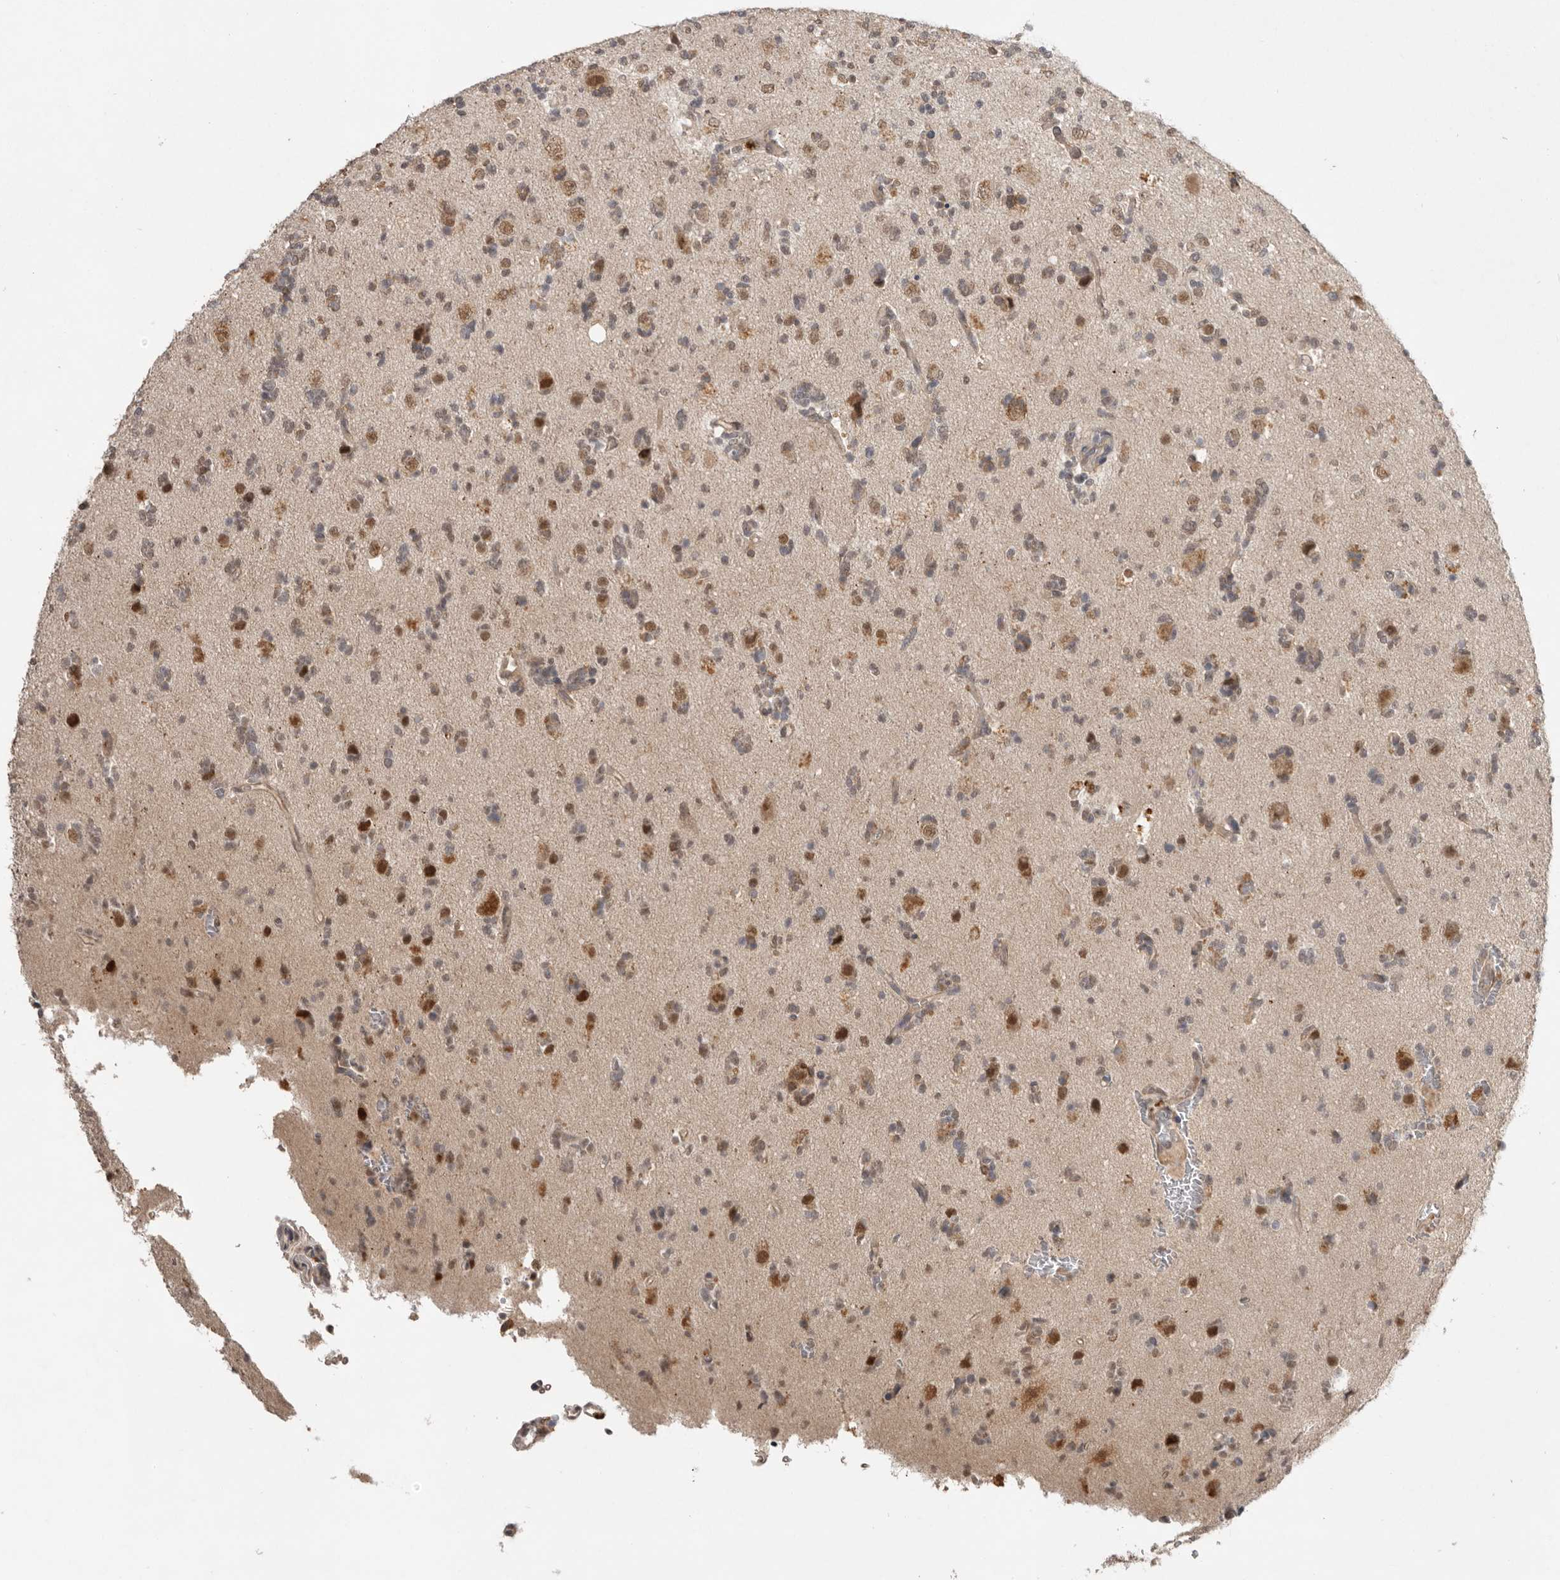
{"staining": {"intensity": "weak", "quantity": "25%-75%", "location": "cytoplasmic/membranous"}, "tissue": "glioma", "cell_type": "Tumor cells", "image_type": "cancer", "snomed": [{"axis": "morphology", "description": "Glioma, malignant, High grade"}, {"axis": "topography", "description": "Brain"}], "caption": "Protein expression analysis of glioma shows weak cytoplasmic/membranous positivity in approximately 25%-75% of tumor cells.", "gene": "NSUN4", "patient": {"sex": "female", "age": 62}}